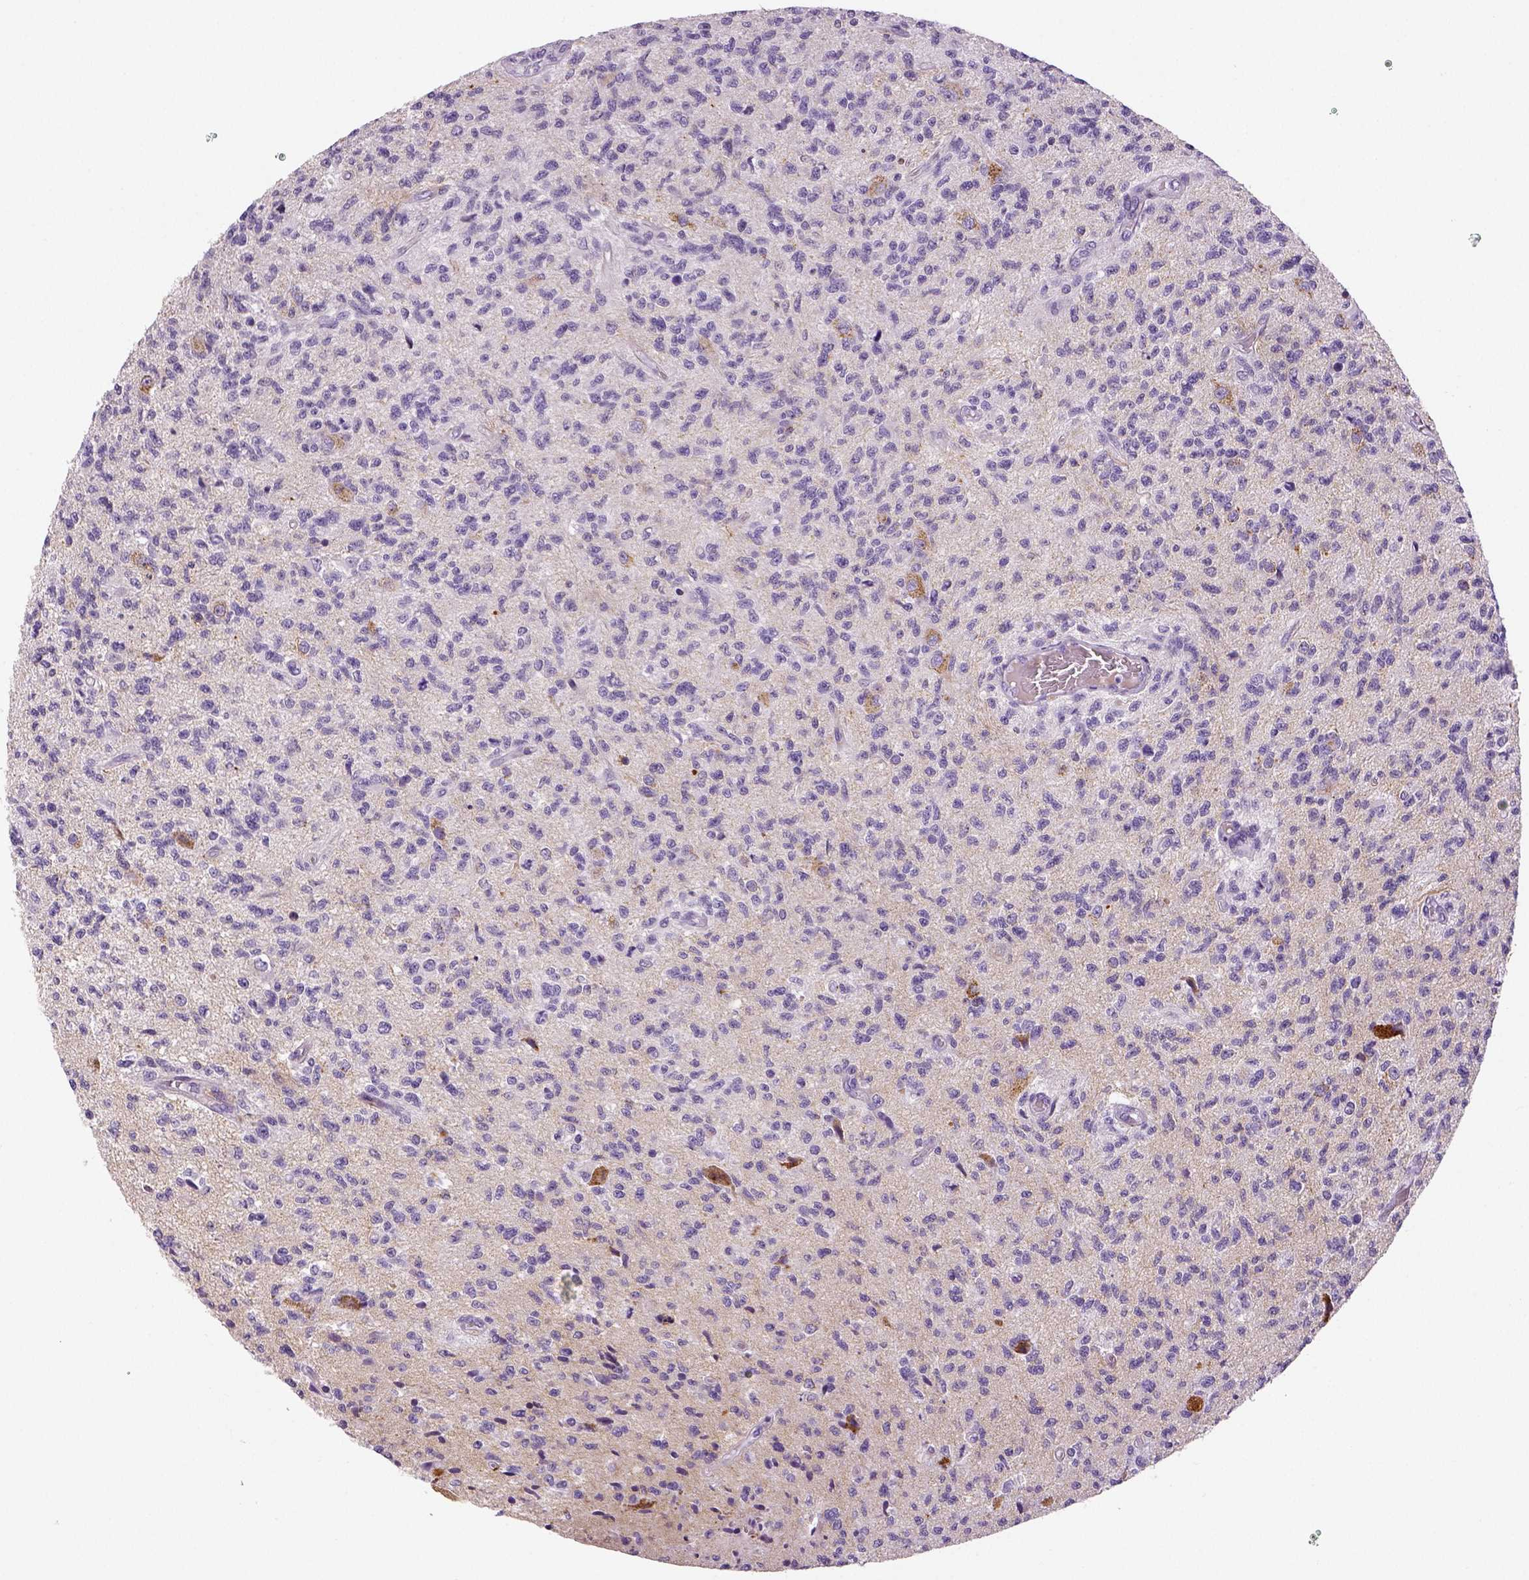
{"staining": {"intensity": "negative", "quantity": "none", "location": "none"}, "tissue": "glioma", "cell_type": "Tumor cells", "image_type": "cancer", "snomed": [{"axis": "morphology", "description": "Glioma, malignant, High grade"}, {"axis": "topography", "description": "Brain"}], "caption": "Tumor cells show no significant positivity in glioma. (IHC, brightfield microscopy, high magnification).", "gene": "TSPAN7", "patient": {"sex": "male", "age": 56}}